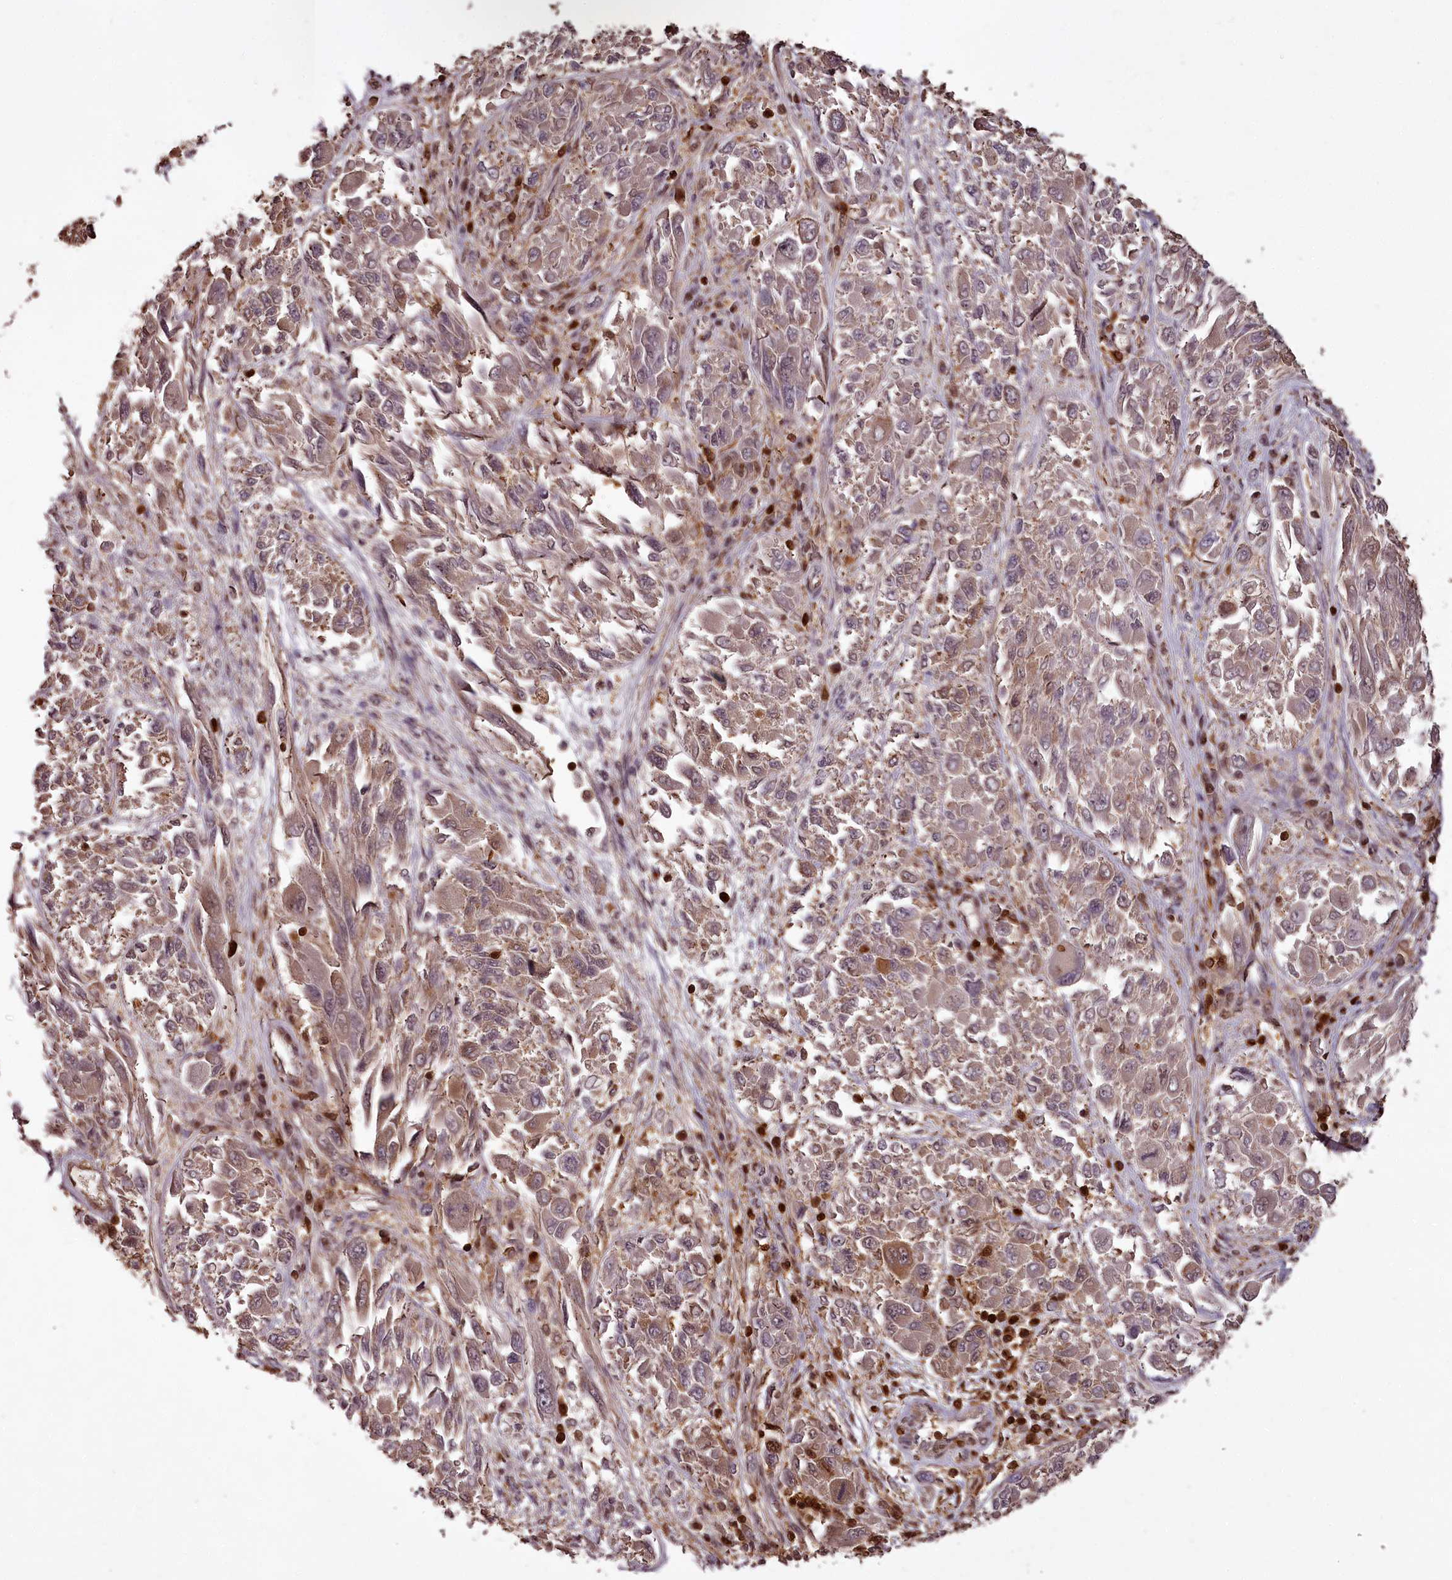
{"staining": {"intensity": "moderate", "quantity": "<25%", "location": "cytoplasmic/membranous,nuclear"}, "tissue": "melanoma", "cell_type": "Tumor cells", "image_type": "cancer", "snomed": [{"axis": "morphology", "description": "Malignant melanoma, NOS"}, {"axis": "topography", "description": "Skin"}], "caption": "This micrograph reveals malignant melanoma stained with immunohistochemistry to label a protein in brown. The cytoplasmic/membranous and nuclear of tumor cells show moderate positivity for the protein. Nuclei are counter-stained blue.", "gene": "NPRL2", "patient": {"sex": "female", "age": 91}}